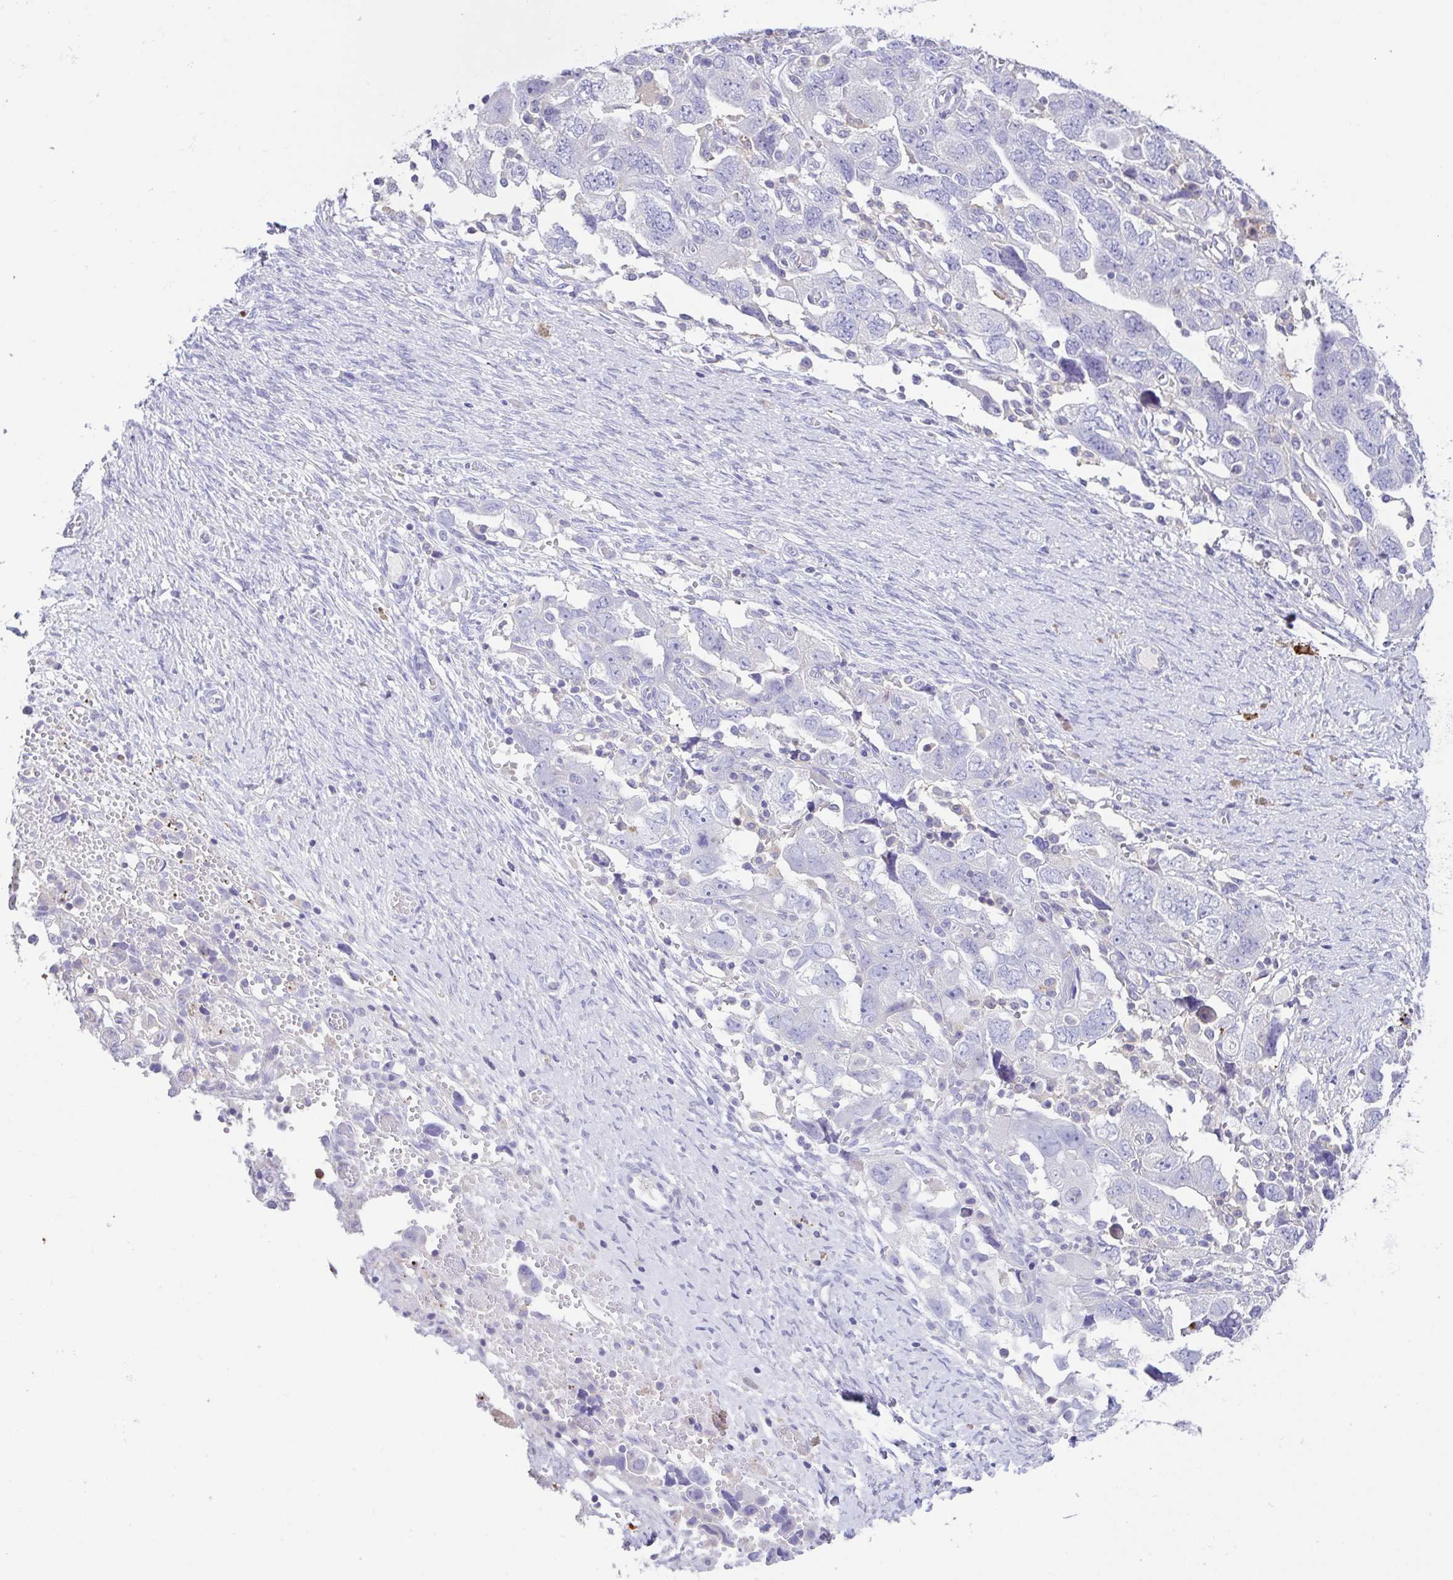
{"staining": {"intensity": "negative", "quantity": "none", "location": "none"}, "tissue": "ovarian cancer", "cell_type": "Tumor cells", "image_type": "cancer", "snomed": [{"axis": "morphology", "description": "Carcinoma, NOS"}, {"axis": "morphology", "description": "Cystadenocarcinoma, serous, NOS"}, {"axis": "topography", "description": "Ovary"}], "caption": "This photomicrograph is of ovarian cancer (serous cystadenocarcinoma) stained with IHC to label a protein in brown with the nuclei are counter-stained blue. There is no positivity in tumor cells.", "gene": "ARPP21", "patient": {"sex": "female", "age": 69}}